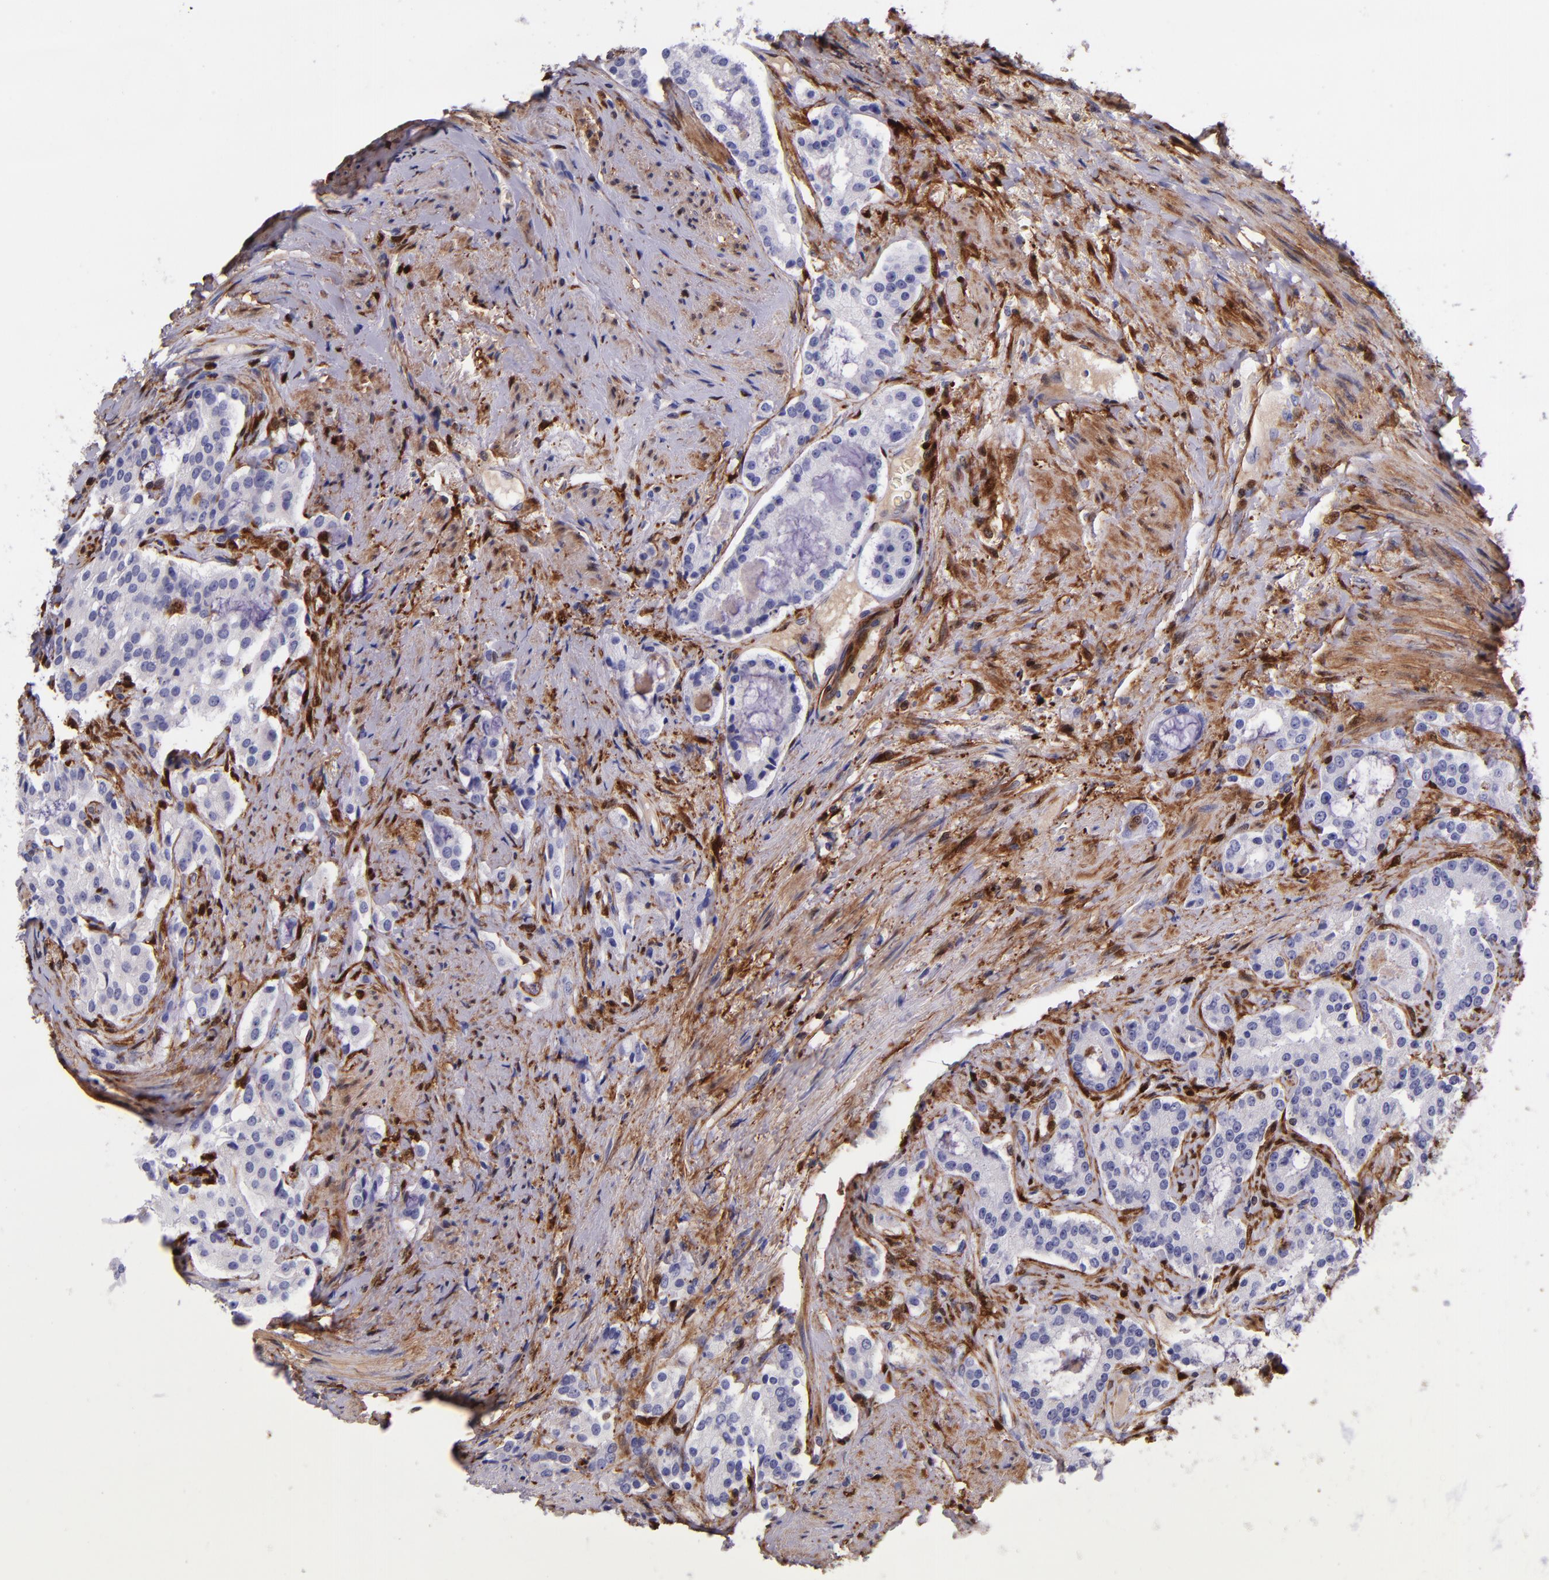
{"staining": {"intensity": "negative", "quantity": "none", "location": "none"}, "tissue": "prostate cancer", "cell_type": "Tumor cells", "image_type": "cancer", "snomed": [{"axis": "morphology", "description": "Adenocarcinoma, Medium grade"}, {"axis": "topography", "description": "Prostate"}], "caption": "Immunohistochemistry image of neoplastic tissue: medium-grade adenocarcinoma (prostate) stained with DAB exhibits no significant protein positivity in tumor cells.", "gene": "LGALS1", "patient": {"sex": "male", "age": 72}}